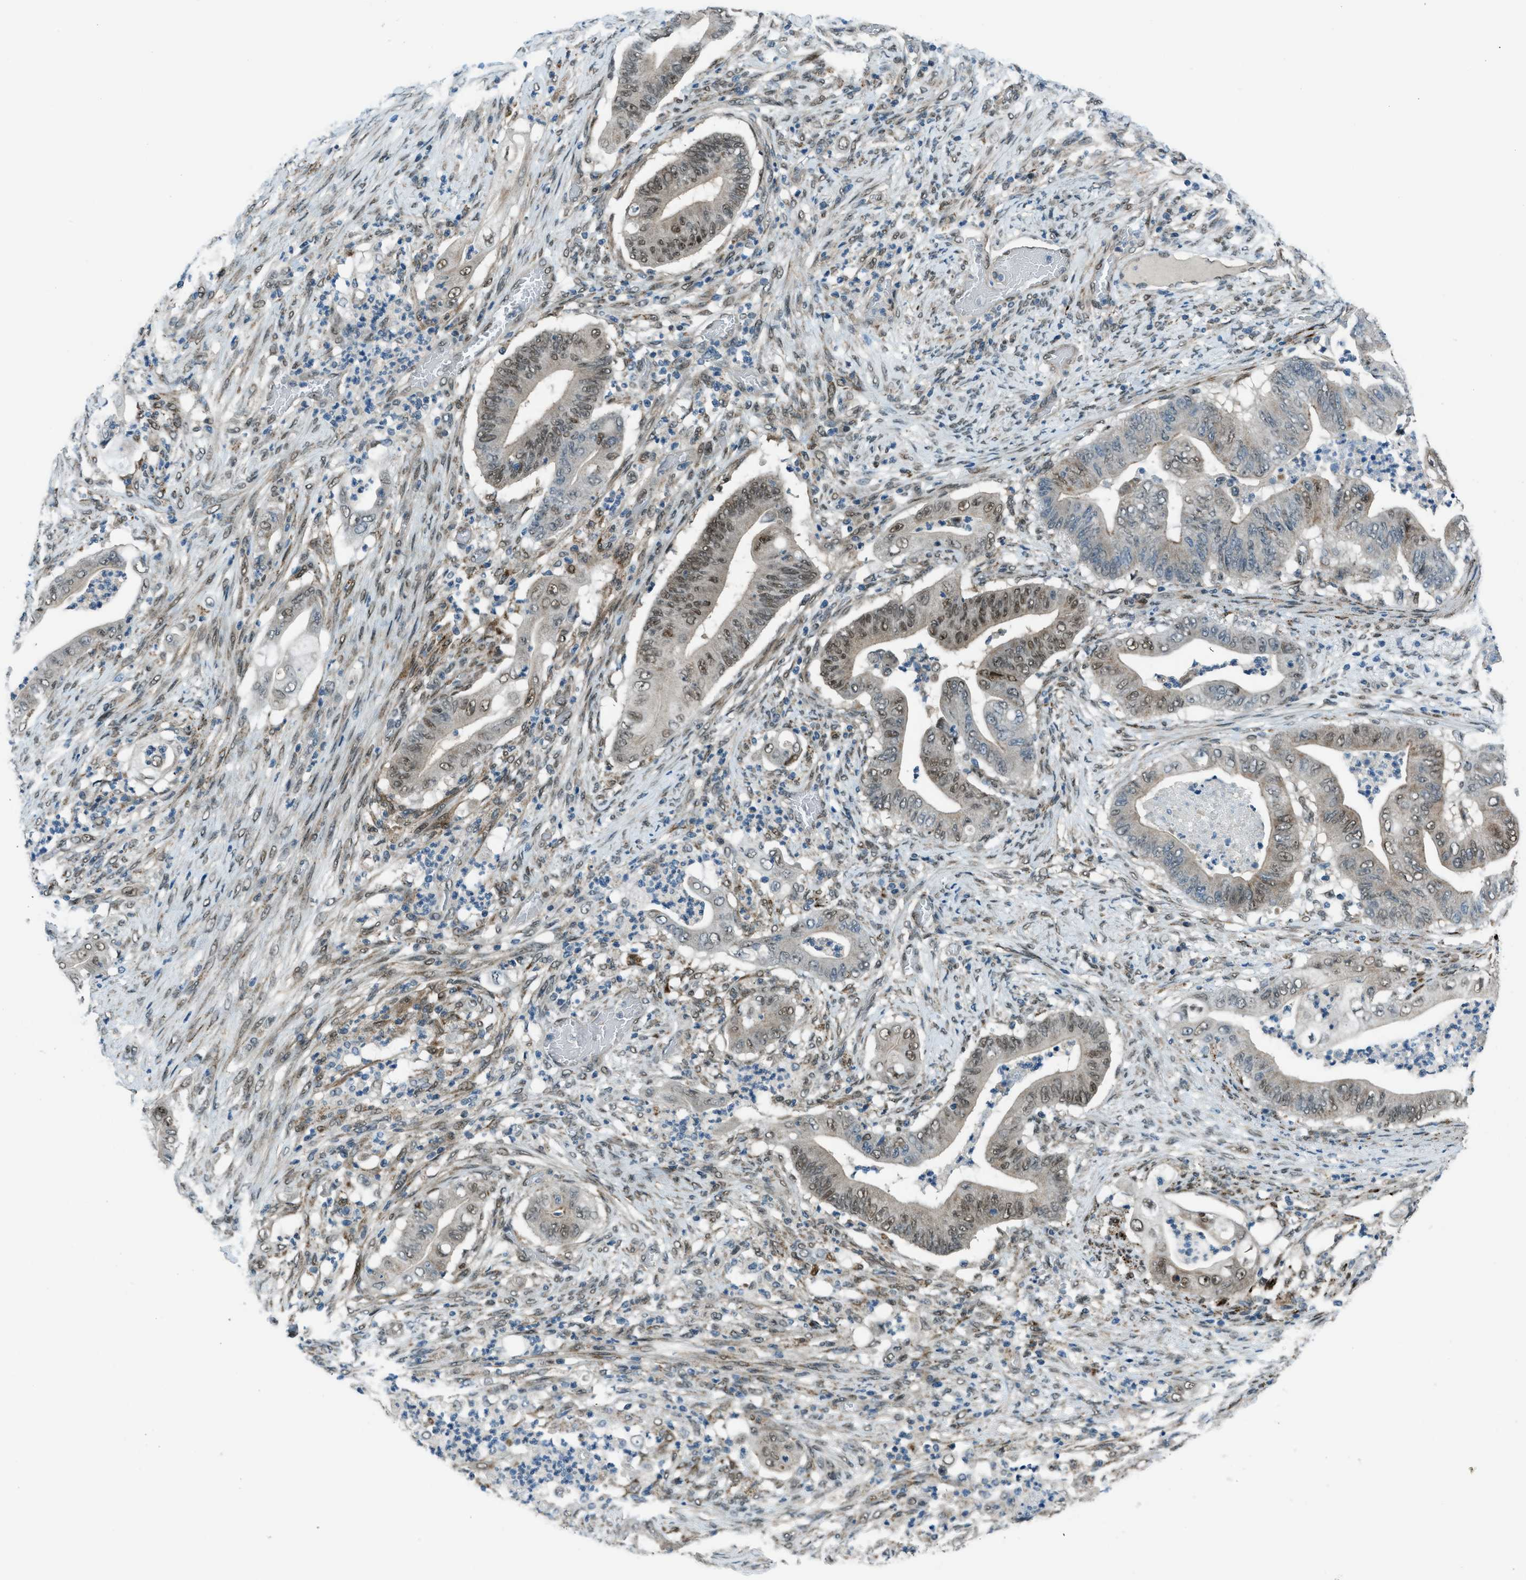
{"staining": {"intensity": "weak", "quantity": "25%-75%", "location": "nuclear"}, "tissue": "stomach cancer", "cell_type": "Tumor cells", "image_type": "cancer", "snomed": [{"axis": "morphology", "description": "Adenocarcinoma, NOS"}, {"axis": "topography", "description": "Stomach"}], "caption": "Protein staining displays weak nuclear expression in about 25%-75% of tumor cells in stomach cancer. (DAB (3,3'-diaminobenzidine) IHC with brightfield microscopy, high magnification).", "gene": "NPEPL1", "patient": {"sex": "female", "age": 73}}